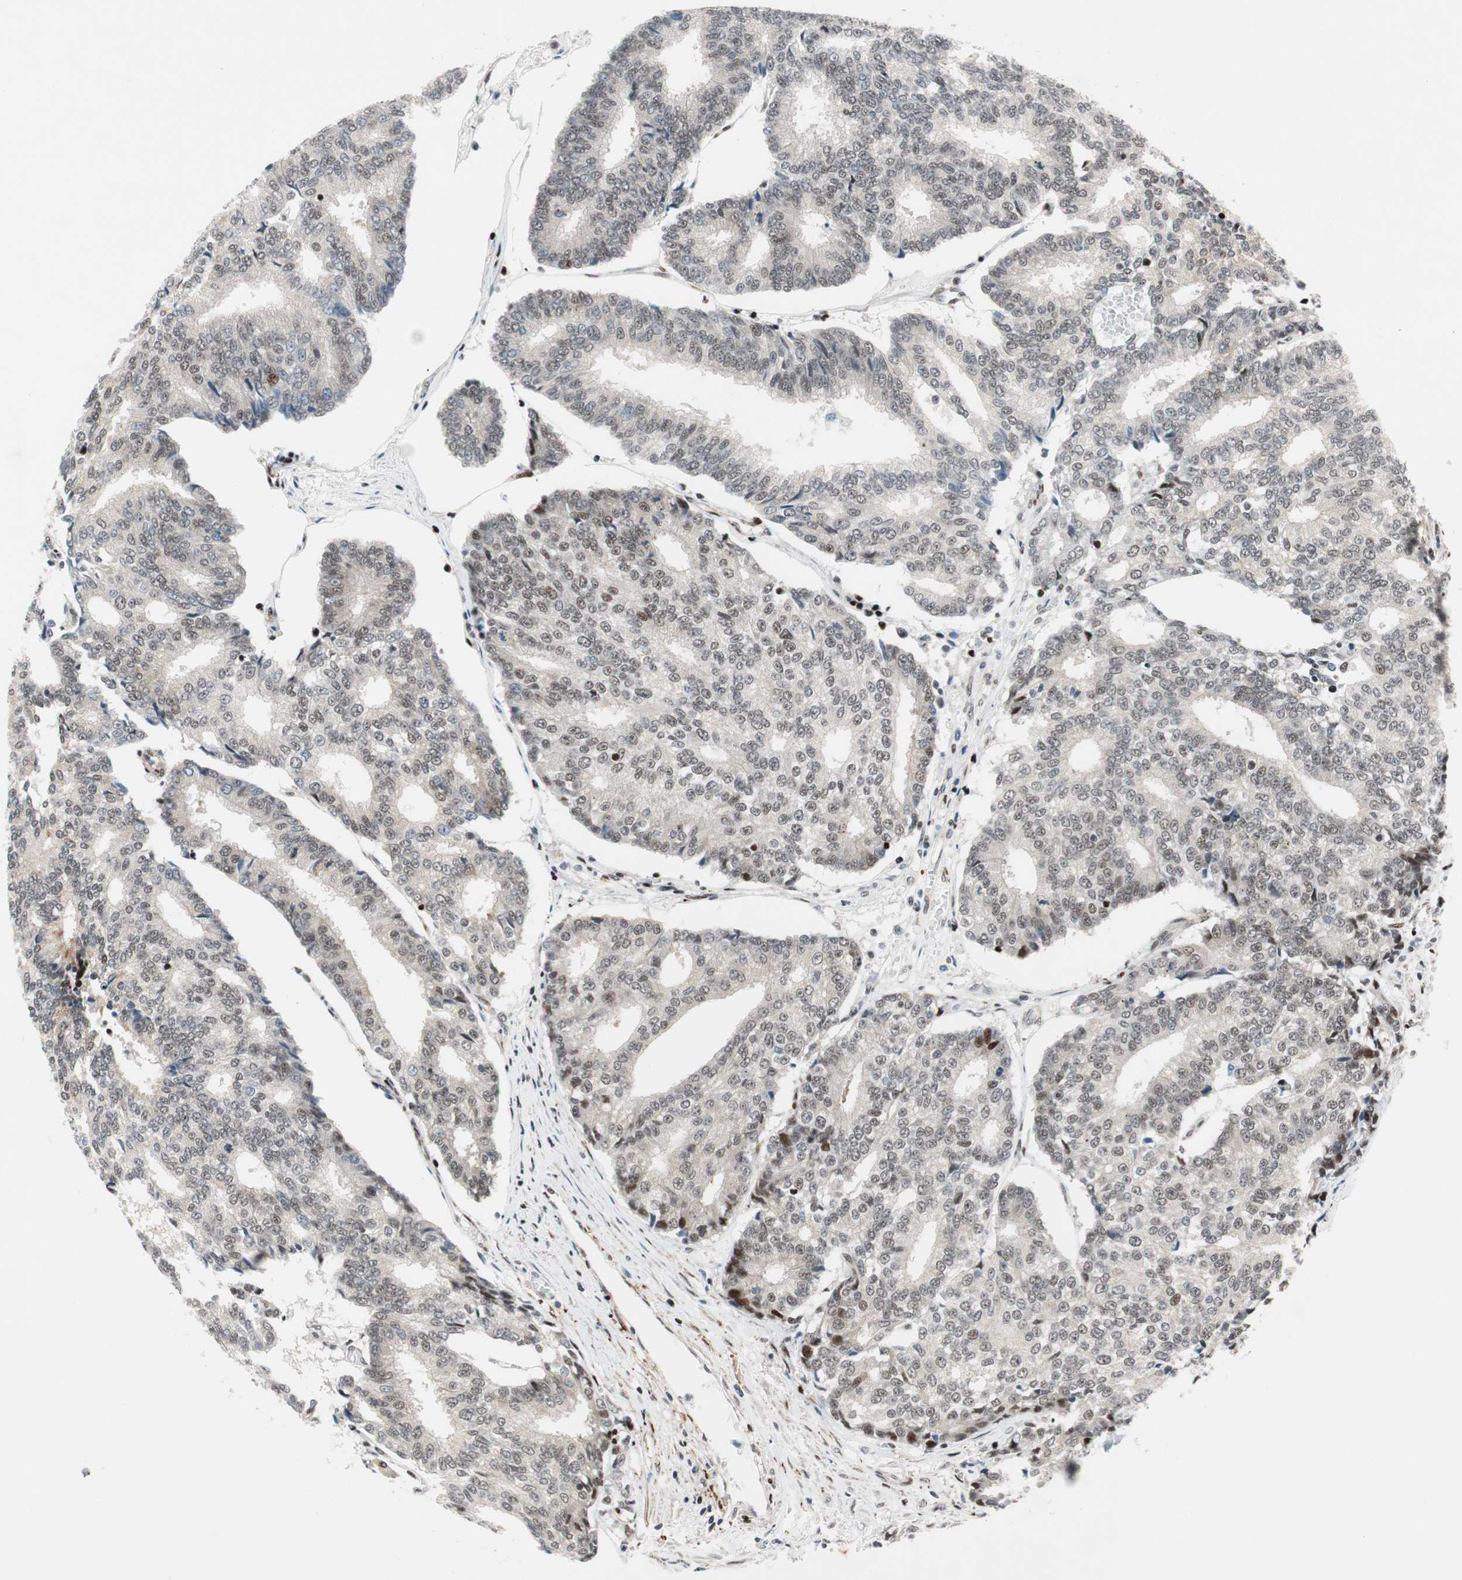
{"staining": {"intensity": "weak", "quantity": "<25%", "location": "nuclear"}, "tissue": "prostate cancer", "cell_type": "Tumor cells", "image_type": "cancer", "snomed": [{"axis": "morphology", "description": "Adenocarcinoma, High grade"}, {"axis": "topography", "description": "Prostate"}], "caption": "Immunohistochemistry (IHC) of prostate cancer exhibits no staining in tumor cells.", "gene": "FBXO44", "patient": {"sex": "male", "age": 55}}